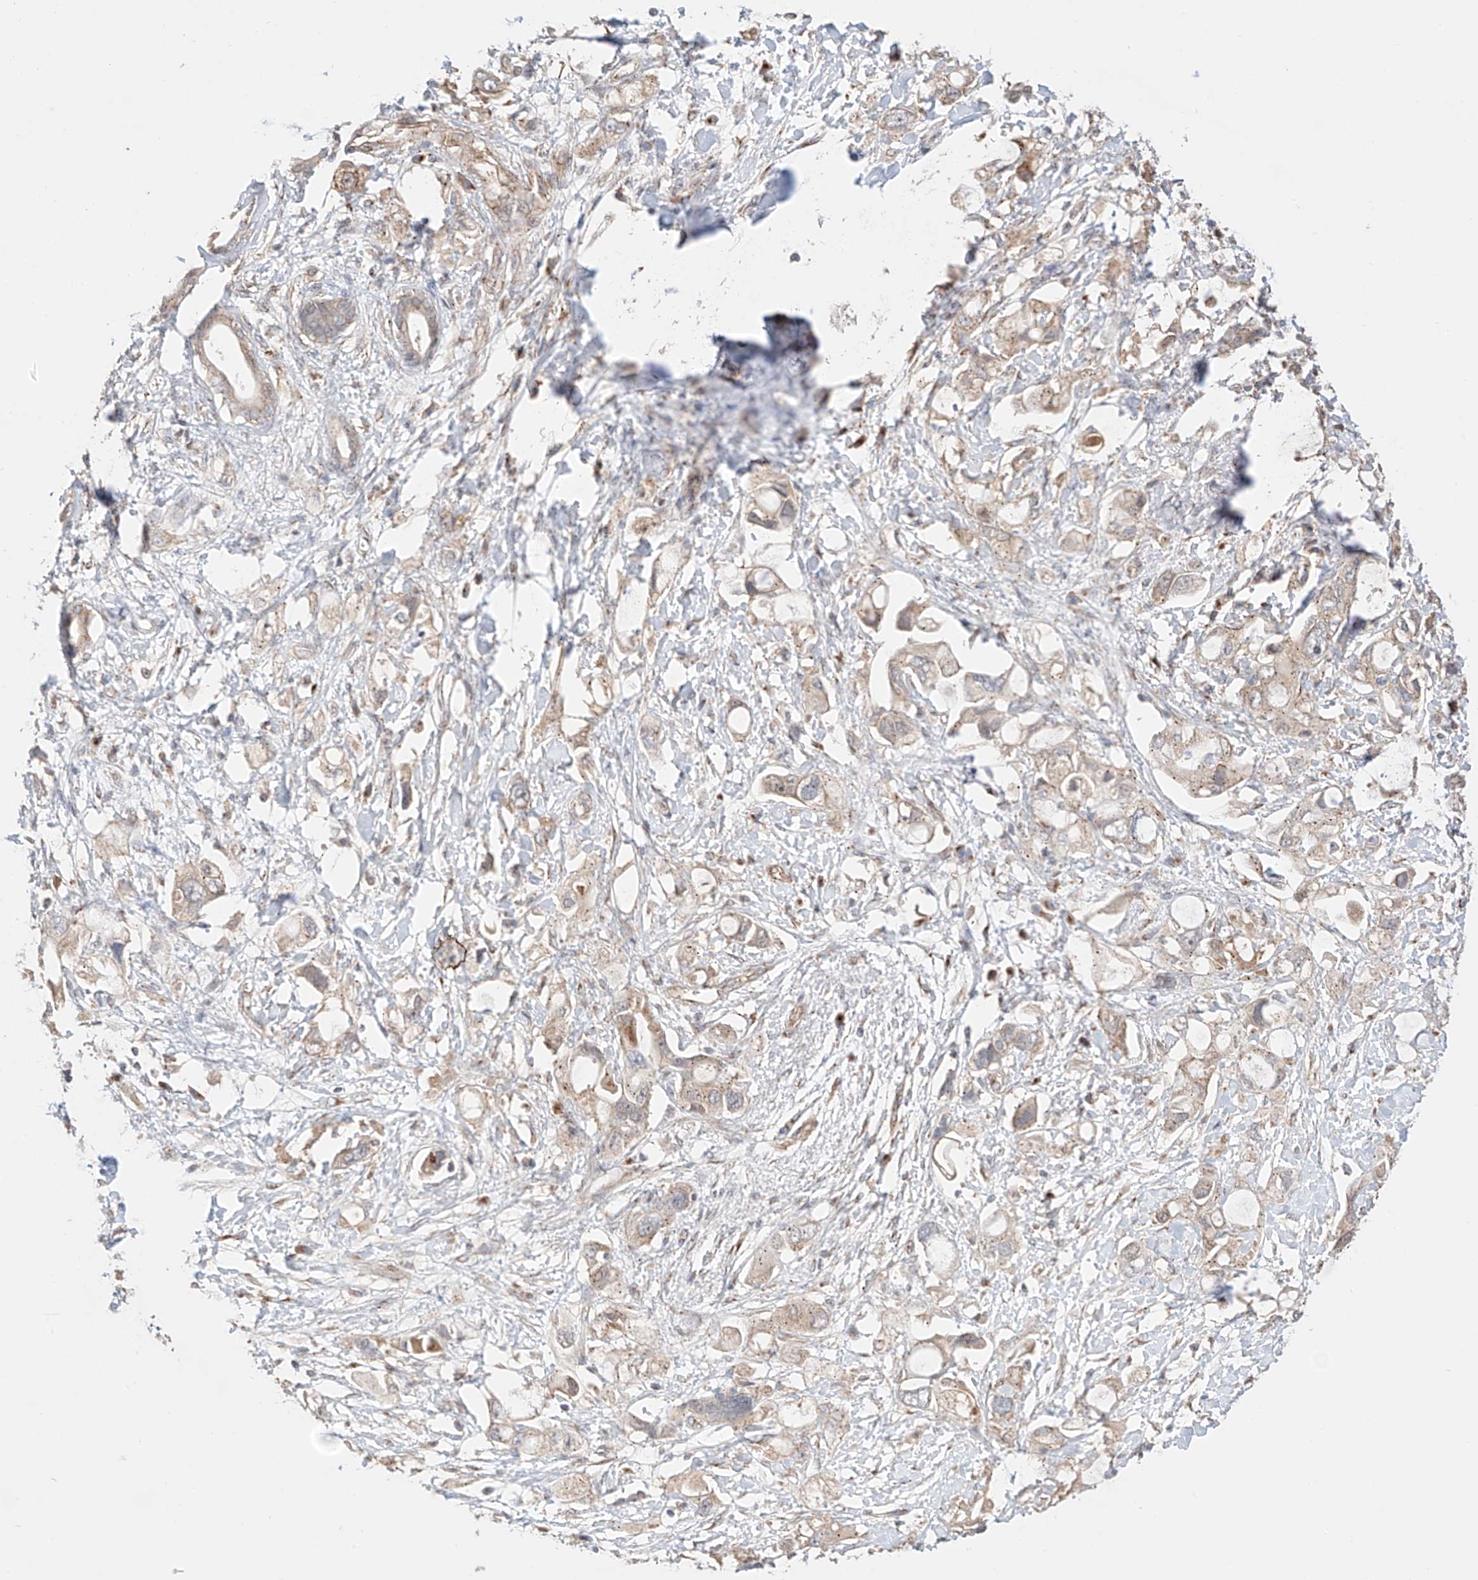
{"staining": {"intensity": "weak", "quantity": "25%-75%", "location": "cytoplasmic/membranous"}, "tissue": "pancreatic cancer", "cell_type": "Tumor cells", "image_type": "cancer", "snomed": [{"axis": "morphology", "description": "Adenocarcinoma, NOS"}, {"axis": "topography", "description": "Pancreas"}], "caption": "A micrograph of human pancreatic cancer (adenocarcinoma) stained for a protein demonstrates weak cytoplasmic/membranous brown staining in tumor cells.", "gene": "MOSPD1", "patient": {"sex": "female", "age": 56}}